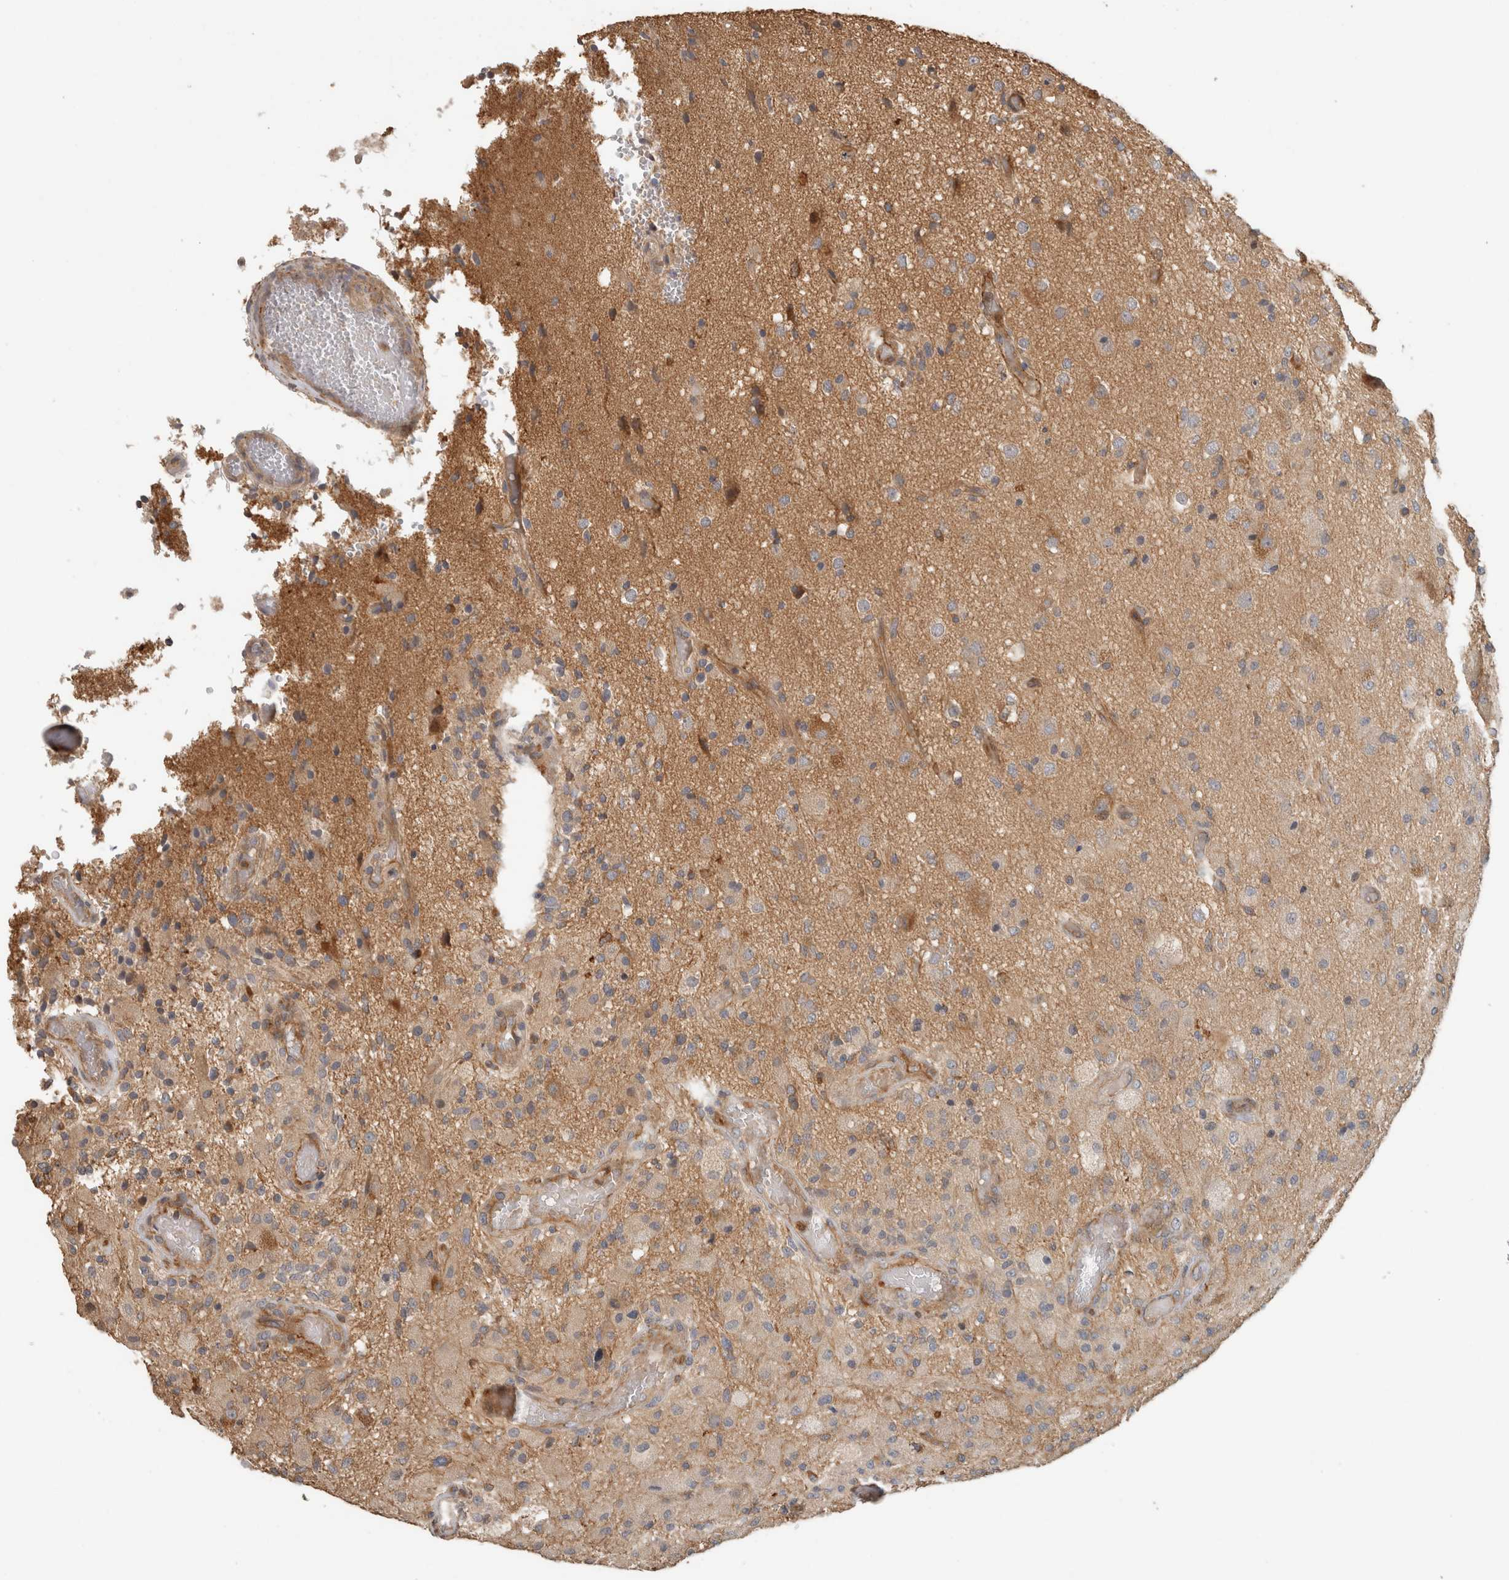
{"staining": {"intensity": "weak", "quantity": ">75%", "location": "cytoplasmic/membranous"}, "tissue": "glioma", "cell_type": "Tumor cells", "image_type": "cancer", "snomed": [{"axis": "morphology", "description": "Normal tissue, NOS"}, {"axis": "morphology", "description": "Glioma, malignant, High grade"}, {"axis": "topography", "description": "Cerebral cortex"}], "caption": "Tumor cells show low levels of weak cytoplasmic/membranous expression in about >75% of cells in glioma.", "gene": "SIPA1L2", "patient": {"sex": "male", "age": 77}}